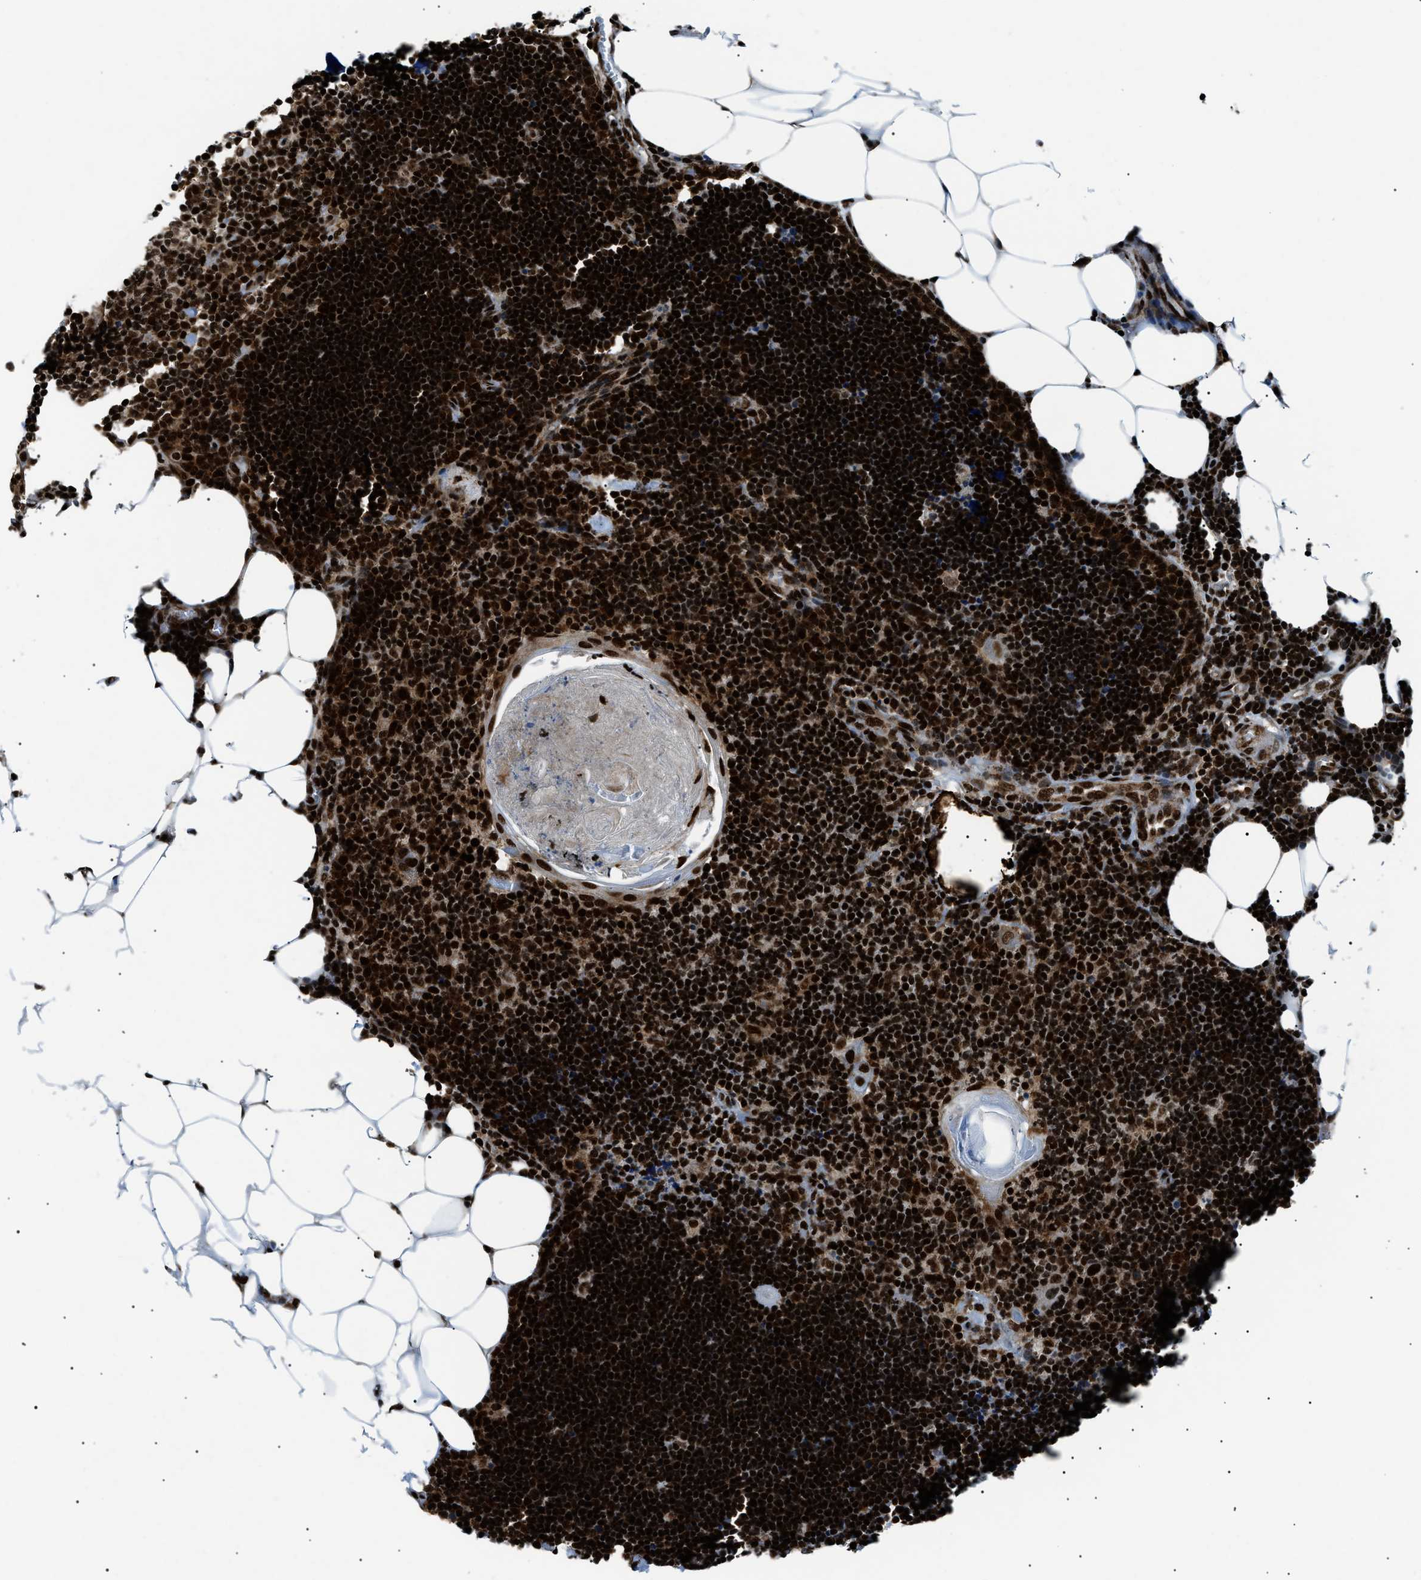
{"staining": {"intensity": "strong", "quantity": ">75%", "location": "nuclear"}, "tissue": "lymph node", "cell_type": "Germinal center cells", "image_type": "normal", "snomed": [{"axis": "morphology", "description": "Normal tissue, NOS"}, {"axis": "topography", "description": "Lymph node"}], "caption": "Brown immunohistochemical staining in unremarkable lymph node exhibits strong nuclear staining in about >75% of germinal center cells.", "gene": "HNRNPK", "patient": {"sex": "male", "age": 33}}